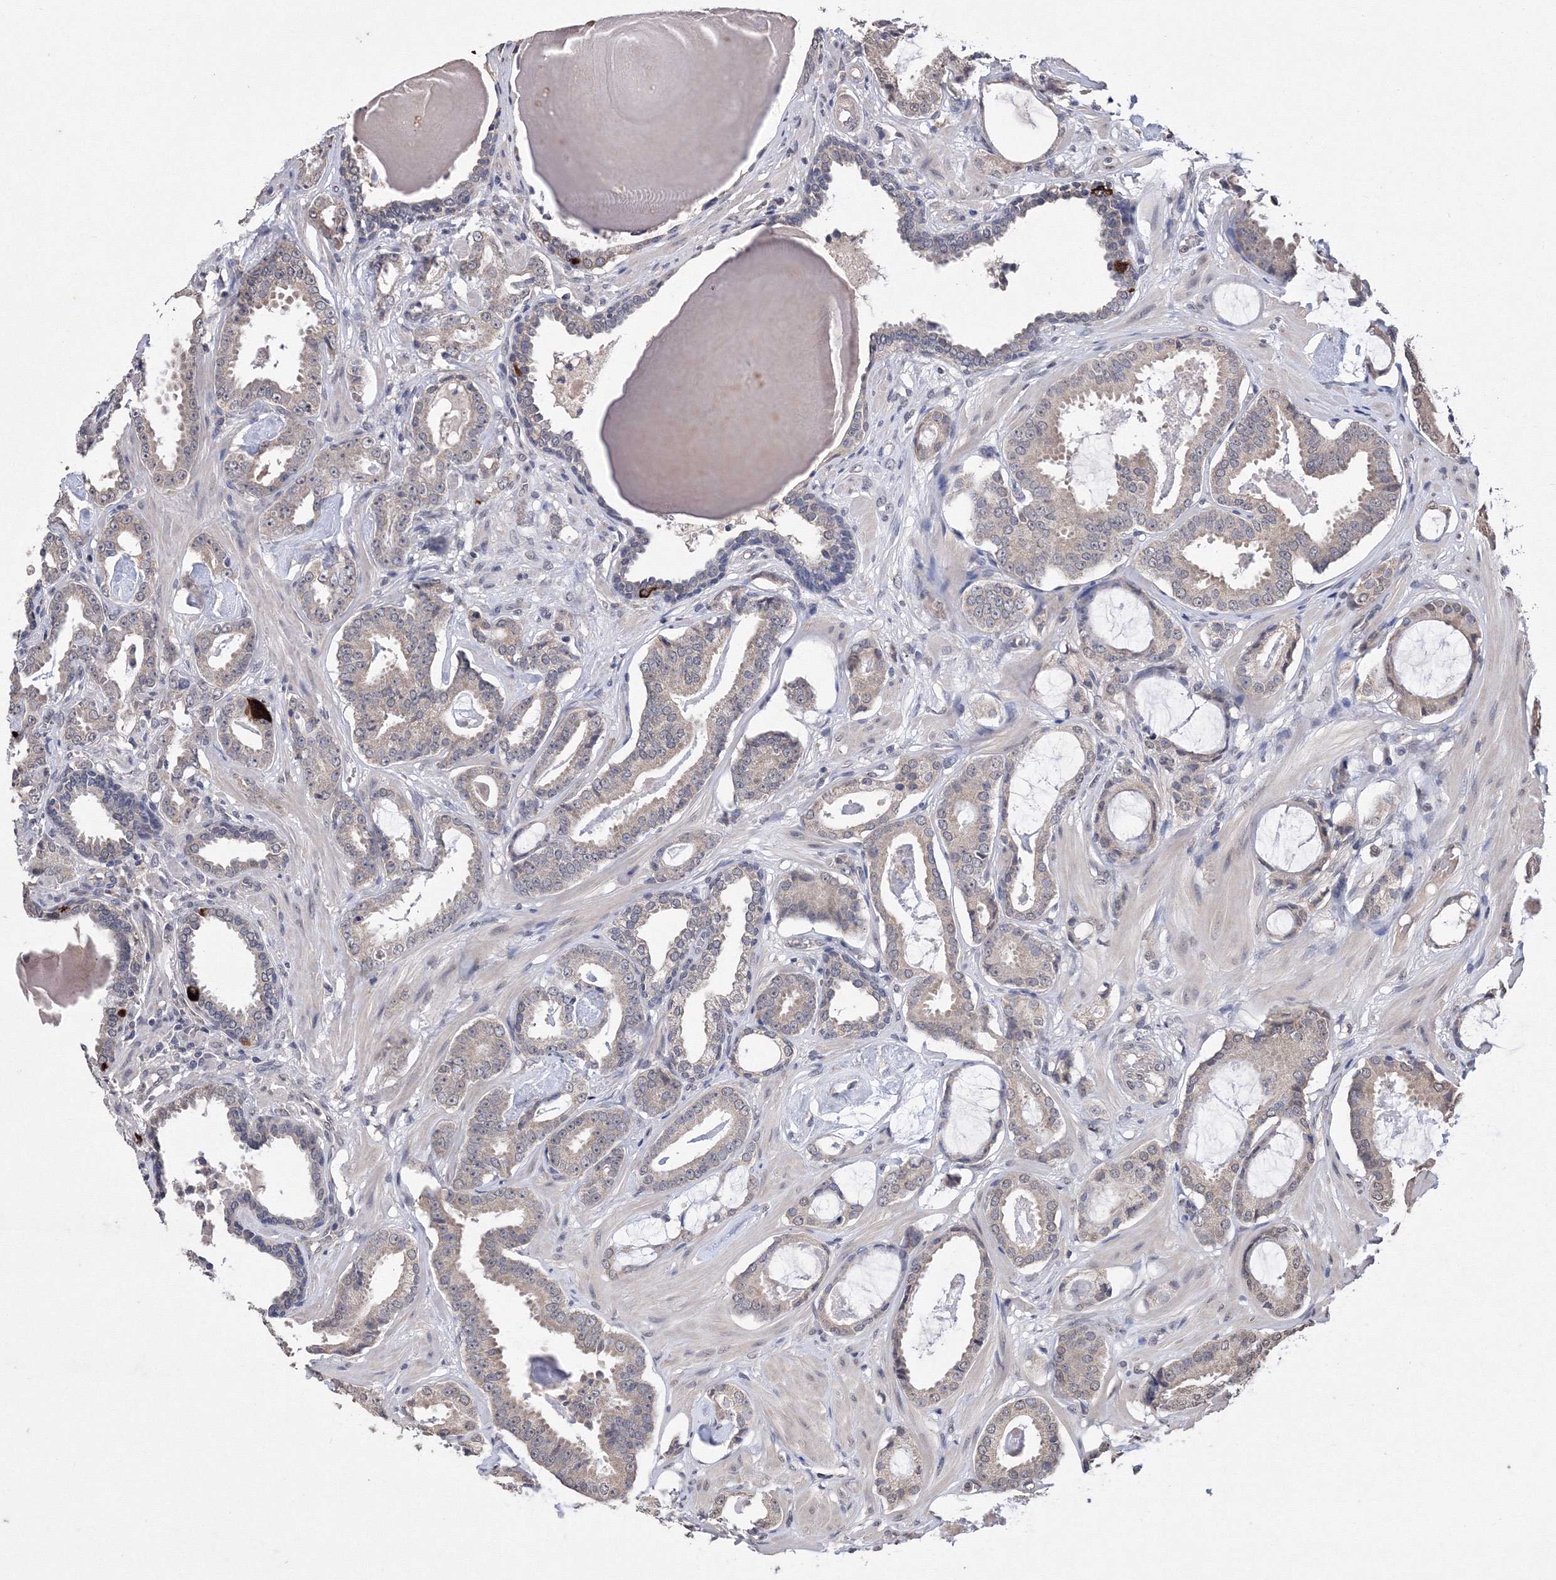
{"staining": {"intensity": "weak", "quantity": "25%-75%", "location": "cytoplasmic/membranous"}, "tissue": "prostate cancer", "cell_type": "Tumor cells", "image_type": "cancer", "snomed": [{"axis": "morphology", "description": "Adenocarcinoma, Low grade"}, {"axis": "topography", "description": "Prostate"}], "caption": "DAB (3,3'-diaminobenzidine) immunohistochemical staining of human prostate adenocarcinoma (low-grade) displays weak cytoplasmic/membranous protein staining in about 25%-75% of tumor cells.", "gene": "GPN1", "patient": {"sex": "male", "age": 53}}